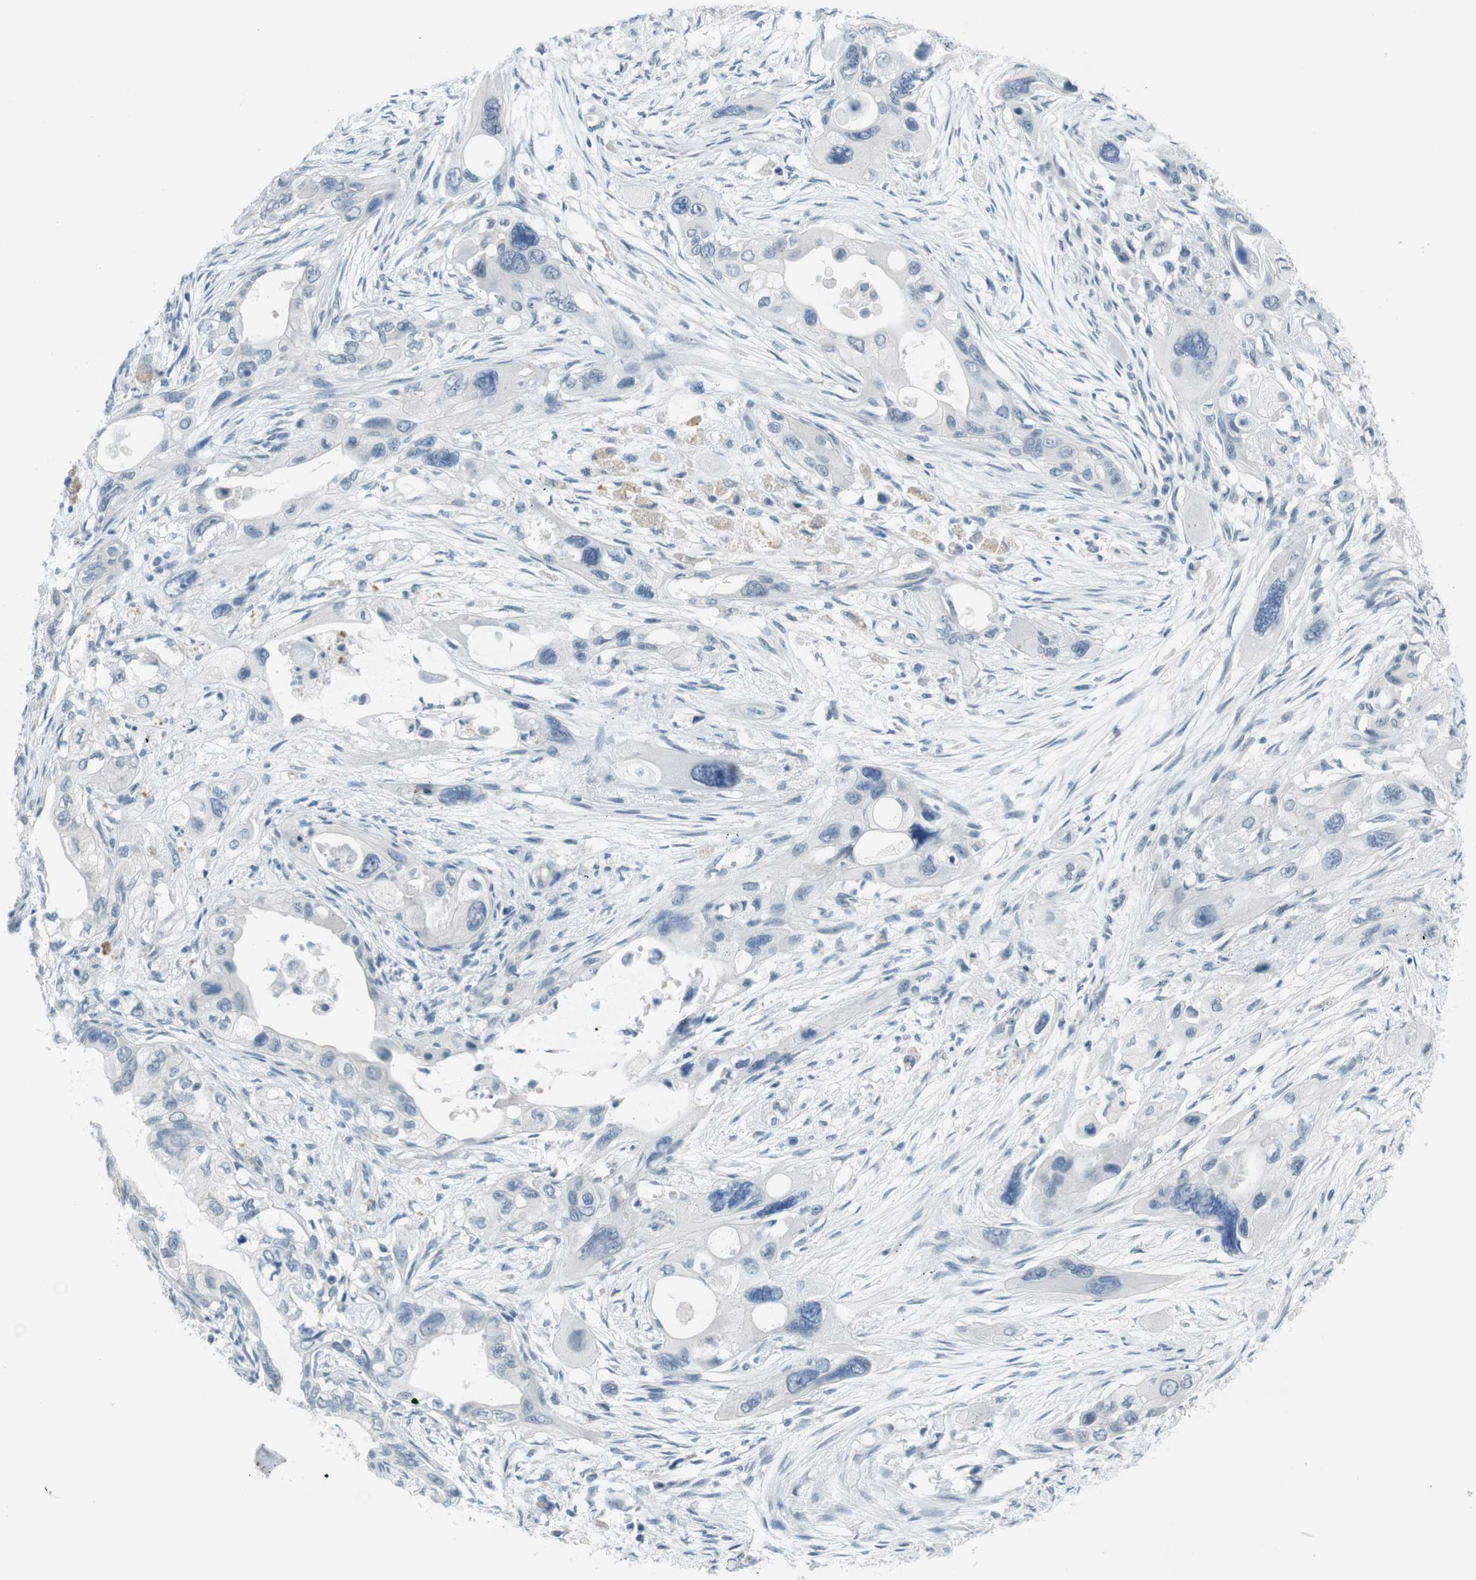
{"staining": {"intensity": "negative", "quantity": "none", "location": "none"}, "tissue": "pancreatic cancer", "cell_type": "Tumor cells", "image_type": "cancer", "snomed": [{"axis": "morphology", "description": "Adenocarcinoma, NOS"}, {"axis": "topography", "description": "Pancreas"}], "caption": "High power microscopy photomicrograph of an IHC histopathology image of pancreatic cancer (adenocarcinoma), revealing no significant staining in tumor cells.", "gene": "HRH2", "patient": {"sex": "male", "age": 73}}